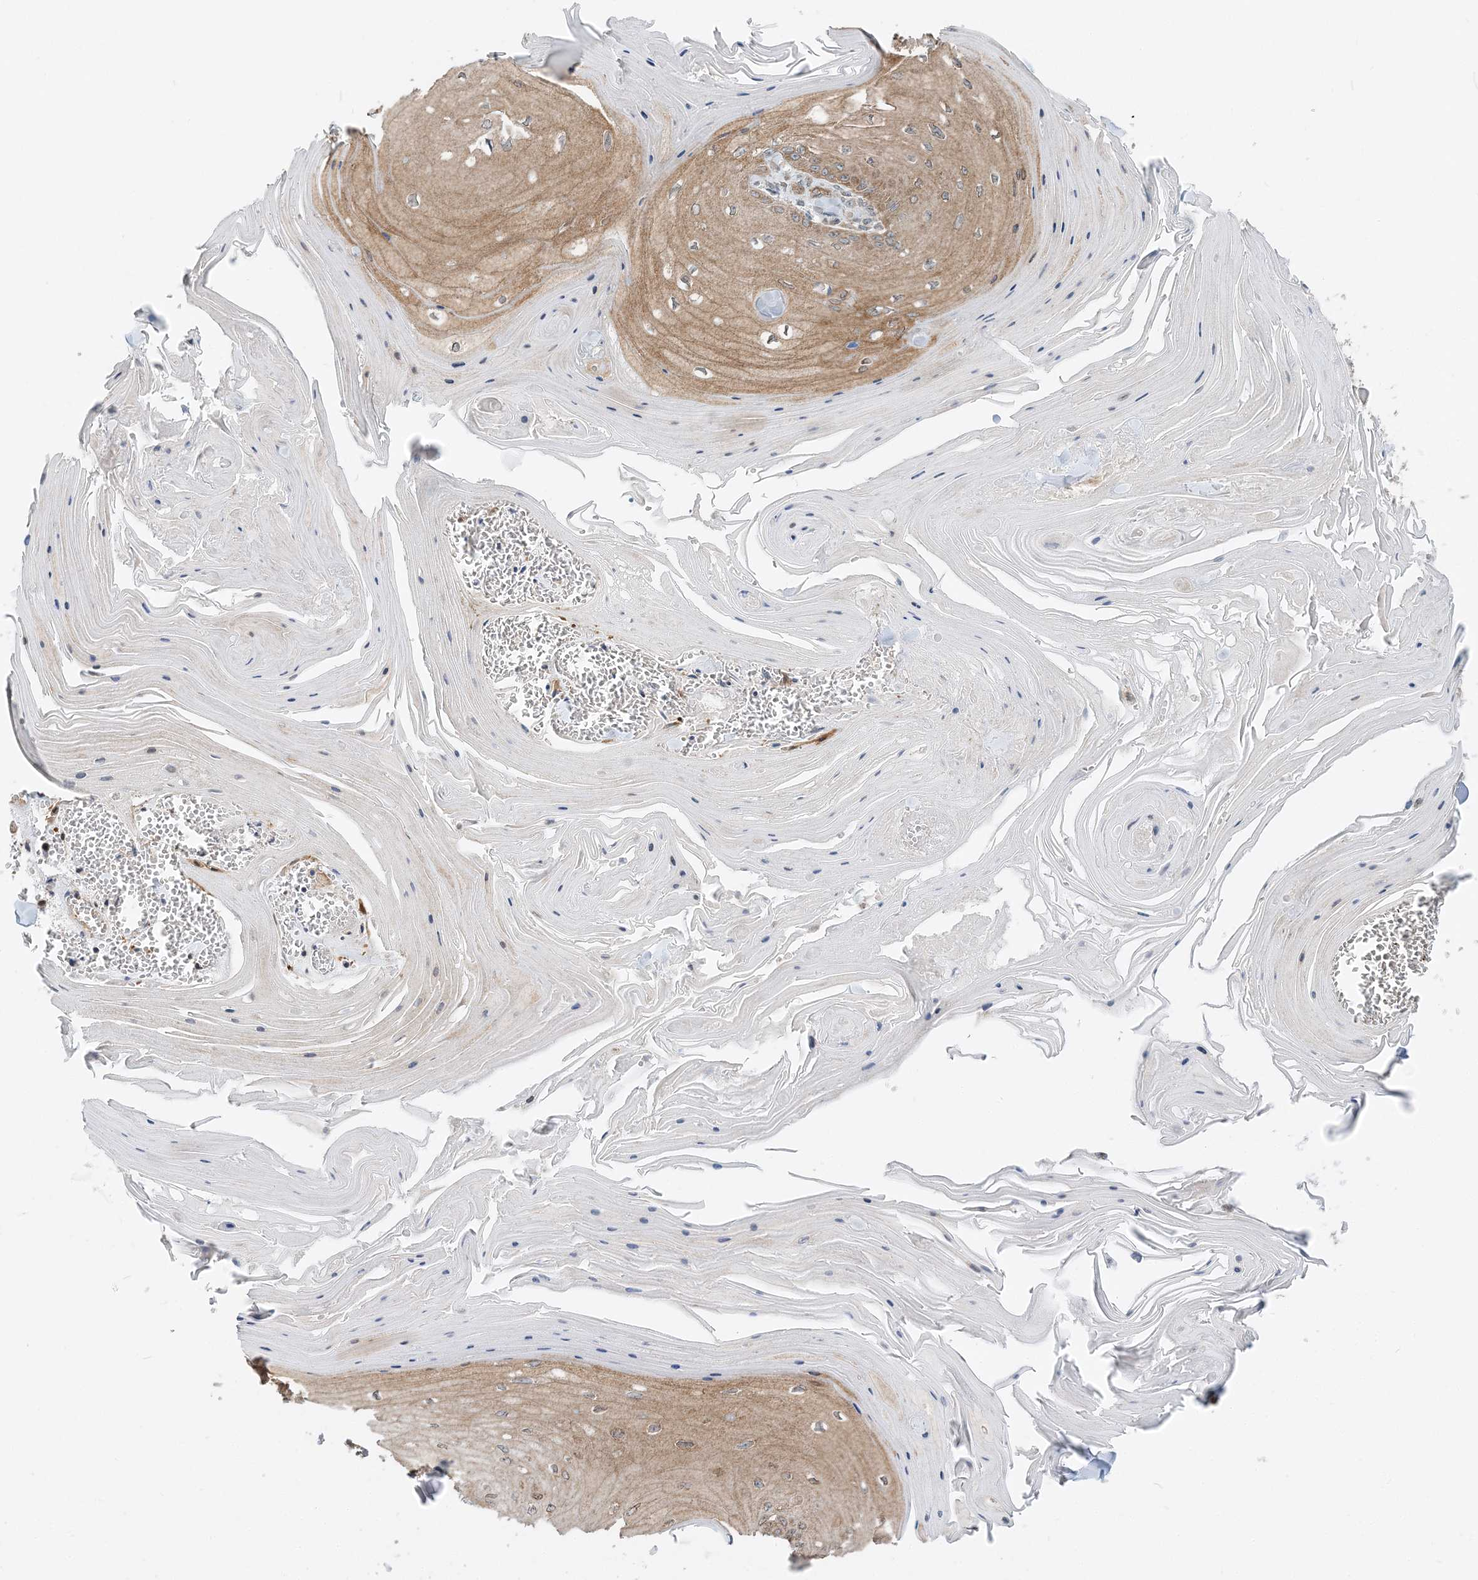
{"staining": {"intensity": "moderate", "quantity": ">75%", "location": "cytoplasmic/membranous"}, "tissue": "skin cancer", "cell_type": "Tumor cells", "image_type": "cancer", "snomed": [{"axis": "morphology", "description": "Squamous cell carcinoma, NOS"}, {"axis": "topography", "description": "Skin"}], "caption": "Squamous cell carcinoma (skin) was stained to show a protein in brown. There is medium levels of moderate cytoplasmic/membranous positivity in about >75% of tumor cells.", "gene": "MOB4", "patient": {"sex": "male", "age": 74}}